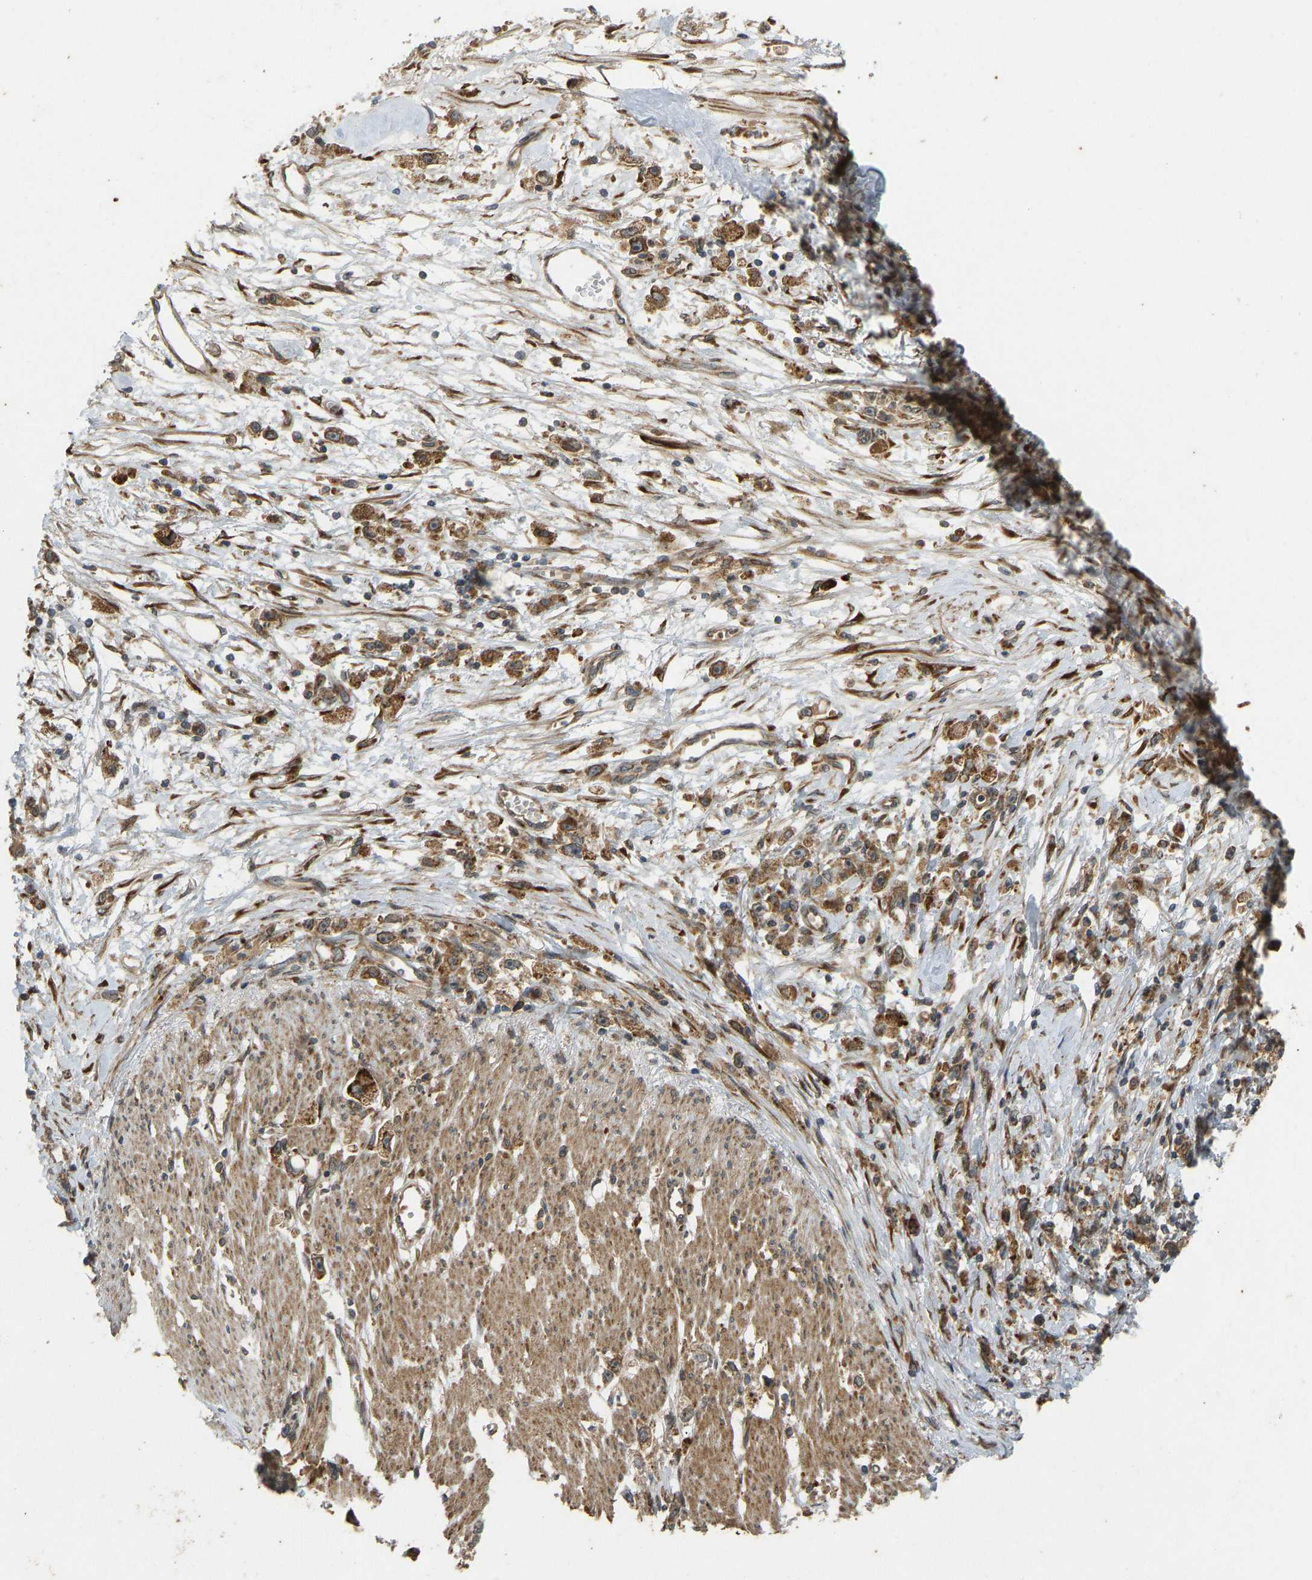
{"staining": {"intensity": "moderate", "quantity": ">75%", "location": "cytoplasmic/membranous"}, "tissue": "stomach cancer", "cell_type": "Tumor cells", "image_type": "cancer", "snomed": [{"axis": "morphology", "description": "Adenocarcinoma, NOS"}, {"axis": "topography", "description": "Stomach"}], "caption": "High-power microscopy captured an IHC image of stomach cancer, revealing moderate cytoplasmic/membranous expression in approximately >75% of tumor cells.", "gene": "RPN2", "patient": {"sex": "female", "age": 59}}